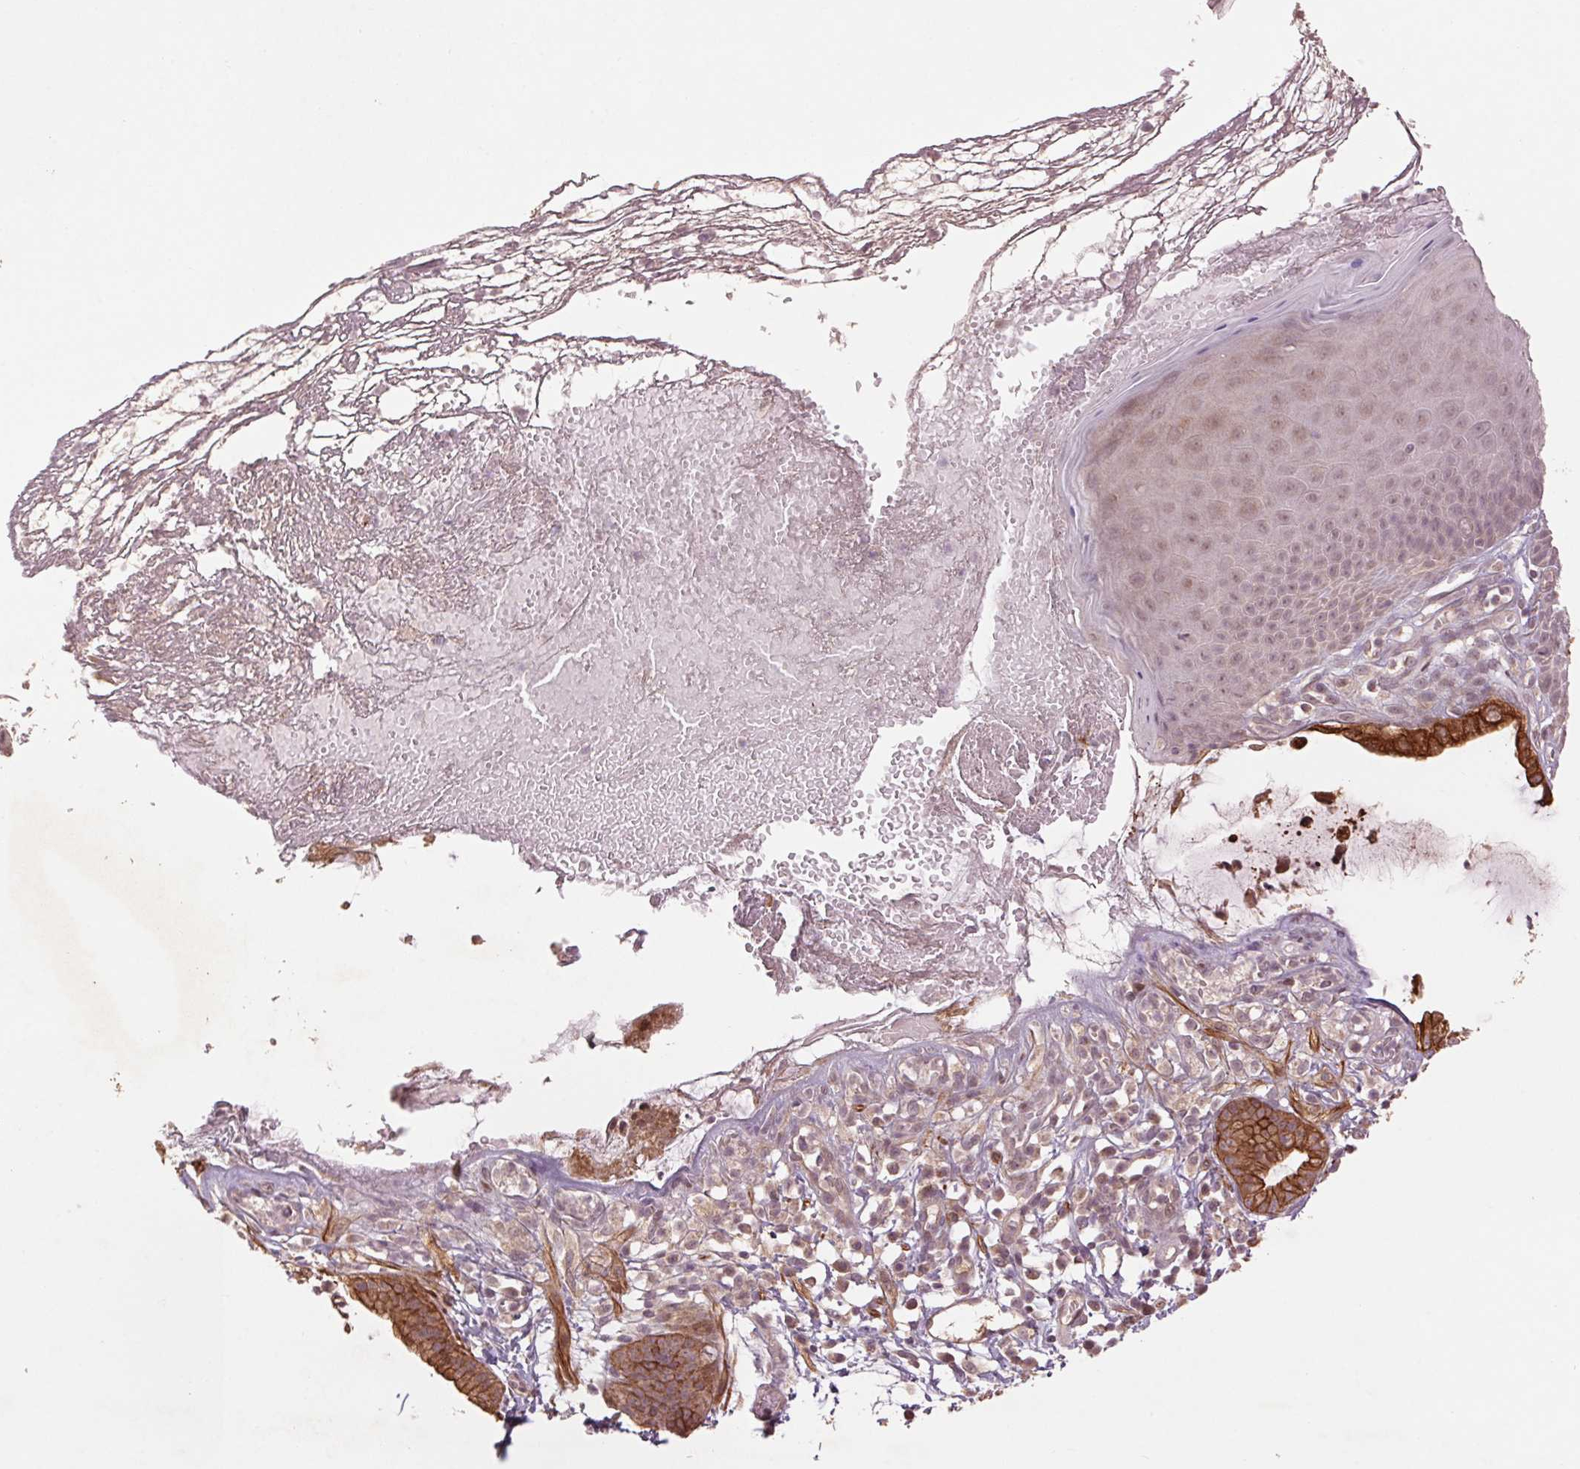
{"staining": {"intensity": "strong", "quantity": "<25%", "location": "cytoplasmic/membranous"}, "tissue": "skin", "cell_type": "Epidermal cells", "image_type": "normal", "snomed": [{"axis": "morphology", "description": "Normal tissue, NOS"}, {"axis": "topography", "description": "Anal"}], "caption": "The immunohistochemical stain shows strong cytoplasmic/membranous staining in epidermal cells of unremarkable skin. (DAB (3,3'-diaminobenzidine) = brown stain, brightfield microscopy at high magnification).", "gene": "SMLR1", "patient": {"sex": "male", "age": 53}}